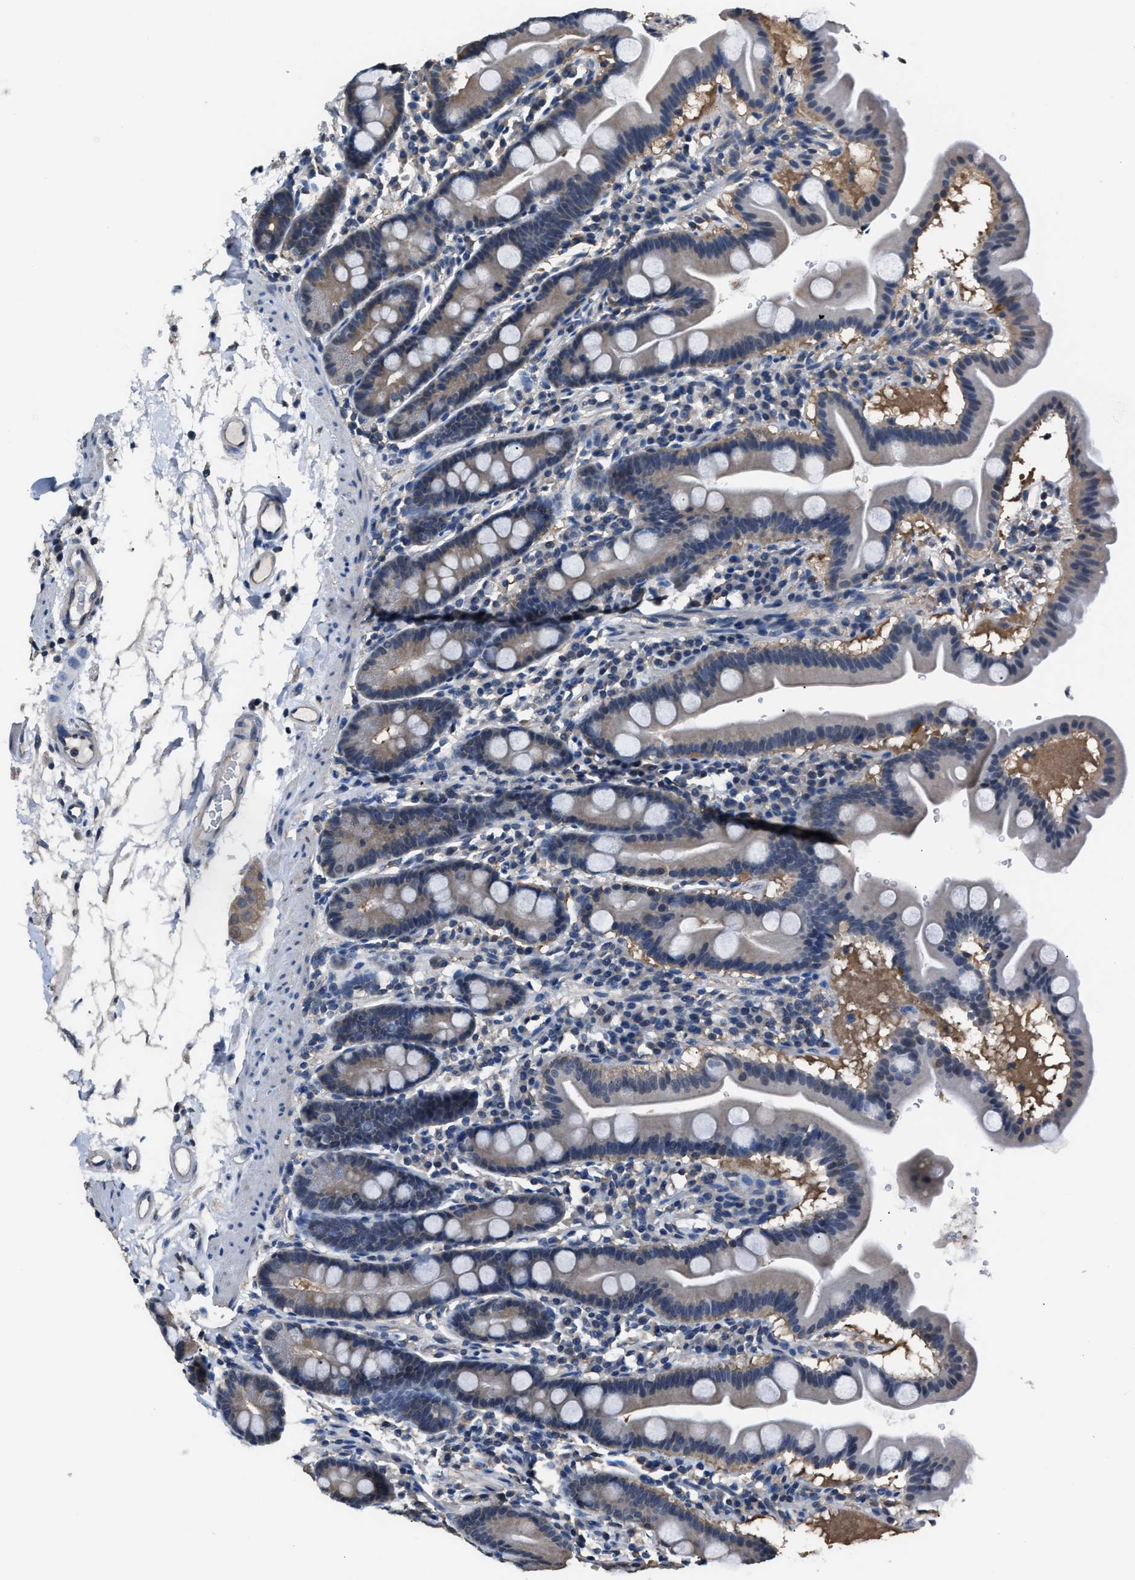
{"staining": {"intensity": "negative", "quantity": "none", "location": "none"}, "tissue": "duodenum", "cell_type": "Glandular cells", "image_type": "normal", "snomed": [{"axis": "morphology", "description": "Normal tissue, NOS"}, {"axis": "topography", "description": "Duodenum"}], "caption": "Histopathology image shows no protein staining in glandular cells of normal duodenum.", "gene": "ABCC9", "patient": {"sex": "male", "age": 50}}